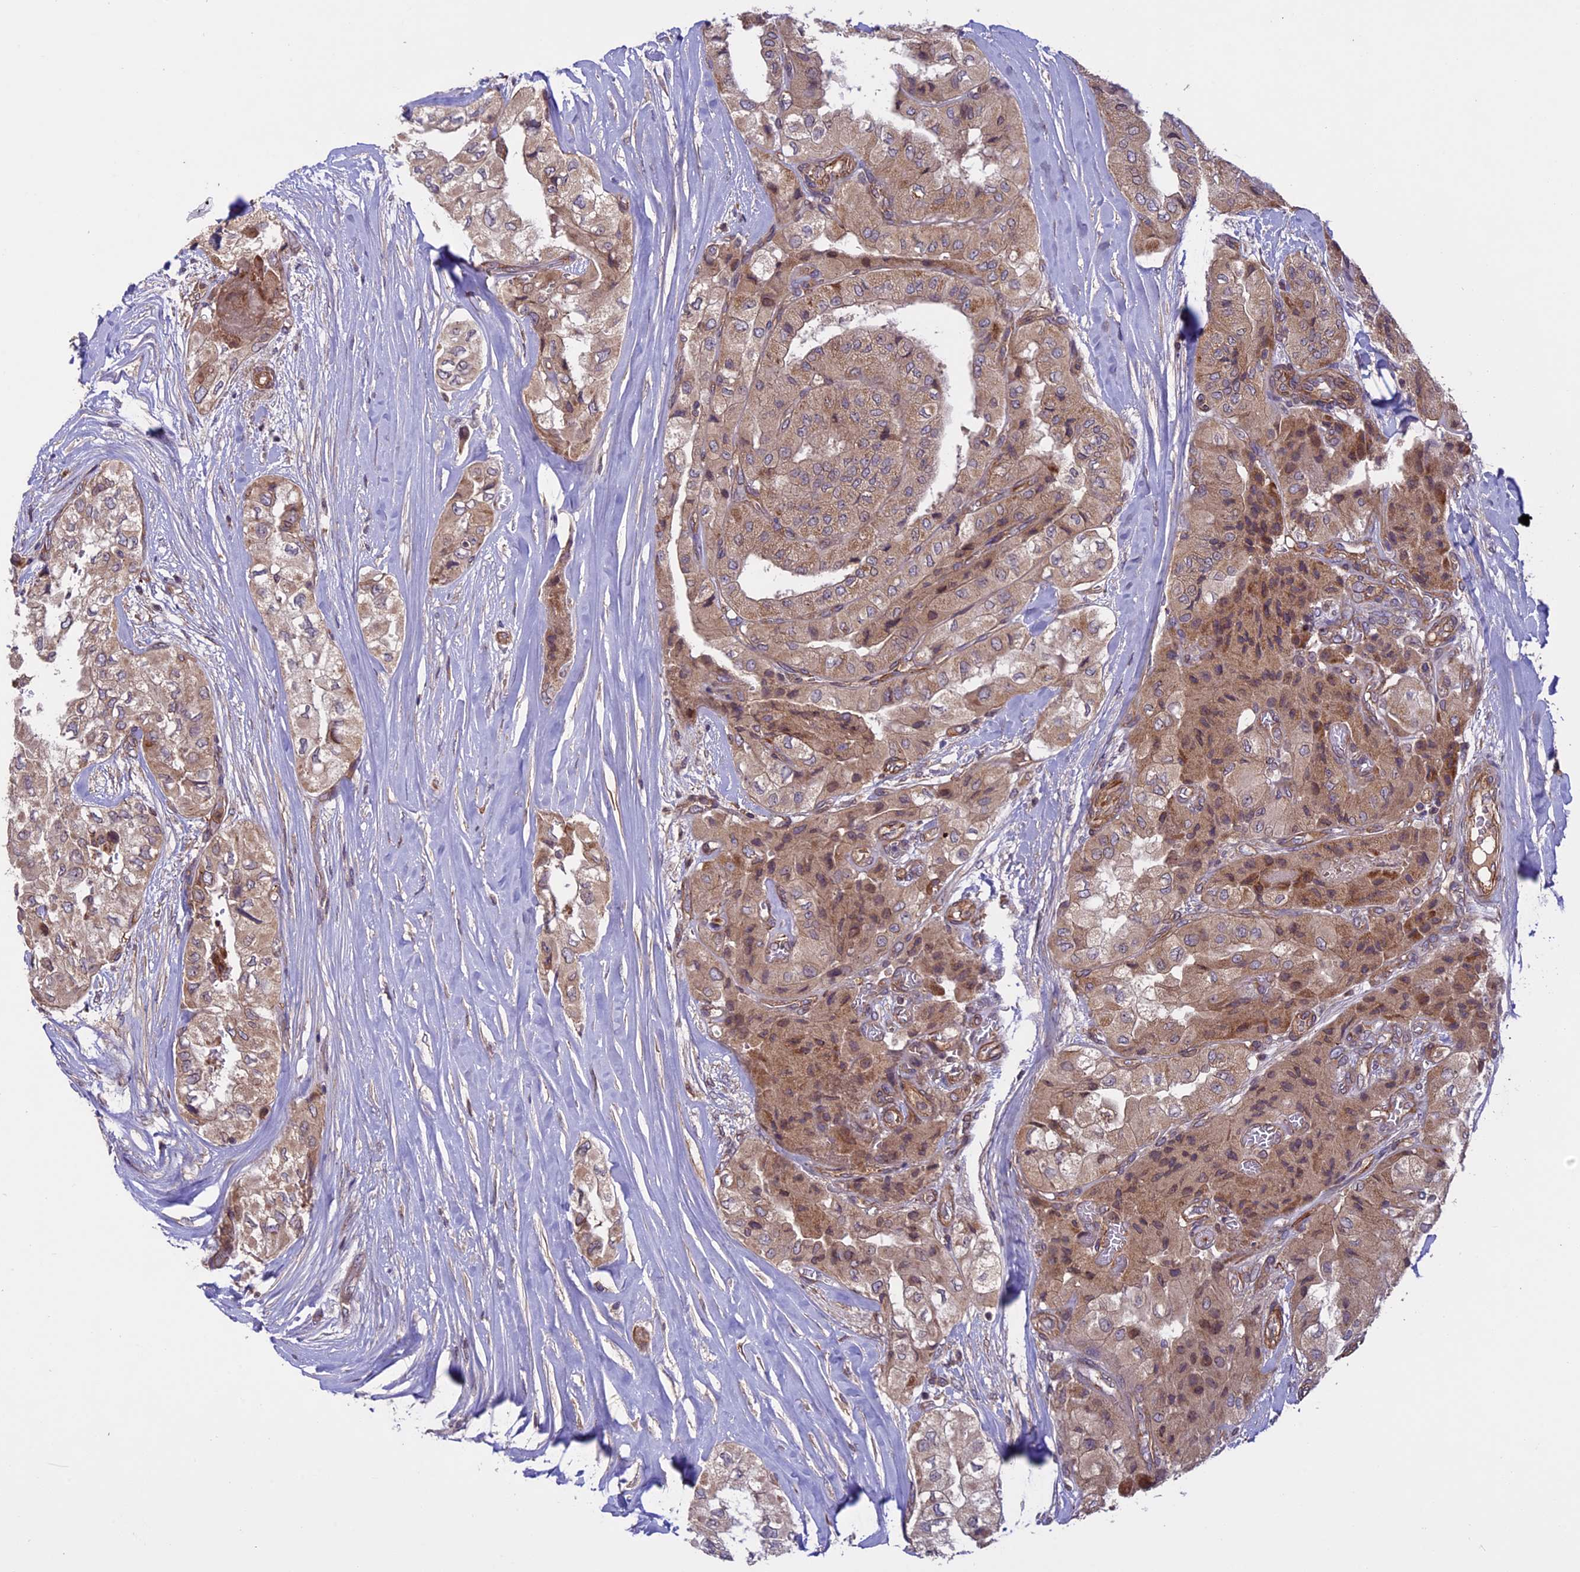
{"staining": {"intensity": "weak", "quantity": ">75%", "location": "cytoplasmic/membranous"}, "tissue": "thyroid cancer", "cell_type": "Tumor cells", "image_type": "cancer", "snomed": [{"axis": "morphology", "description": "Papillary adenocarcinoma, NOS"}, {"axis": "topography", "description": "Thyroid gland"}], "caption": "Thyroid cancer stained with a brown dye reveals weak cytoplasmic/membranous positive positivity in about >75% of tumor cells.", "gene": "CCDC125", "patient": {"sex": "female", "age": 59}}